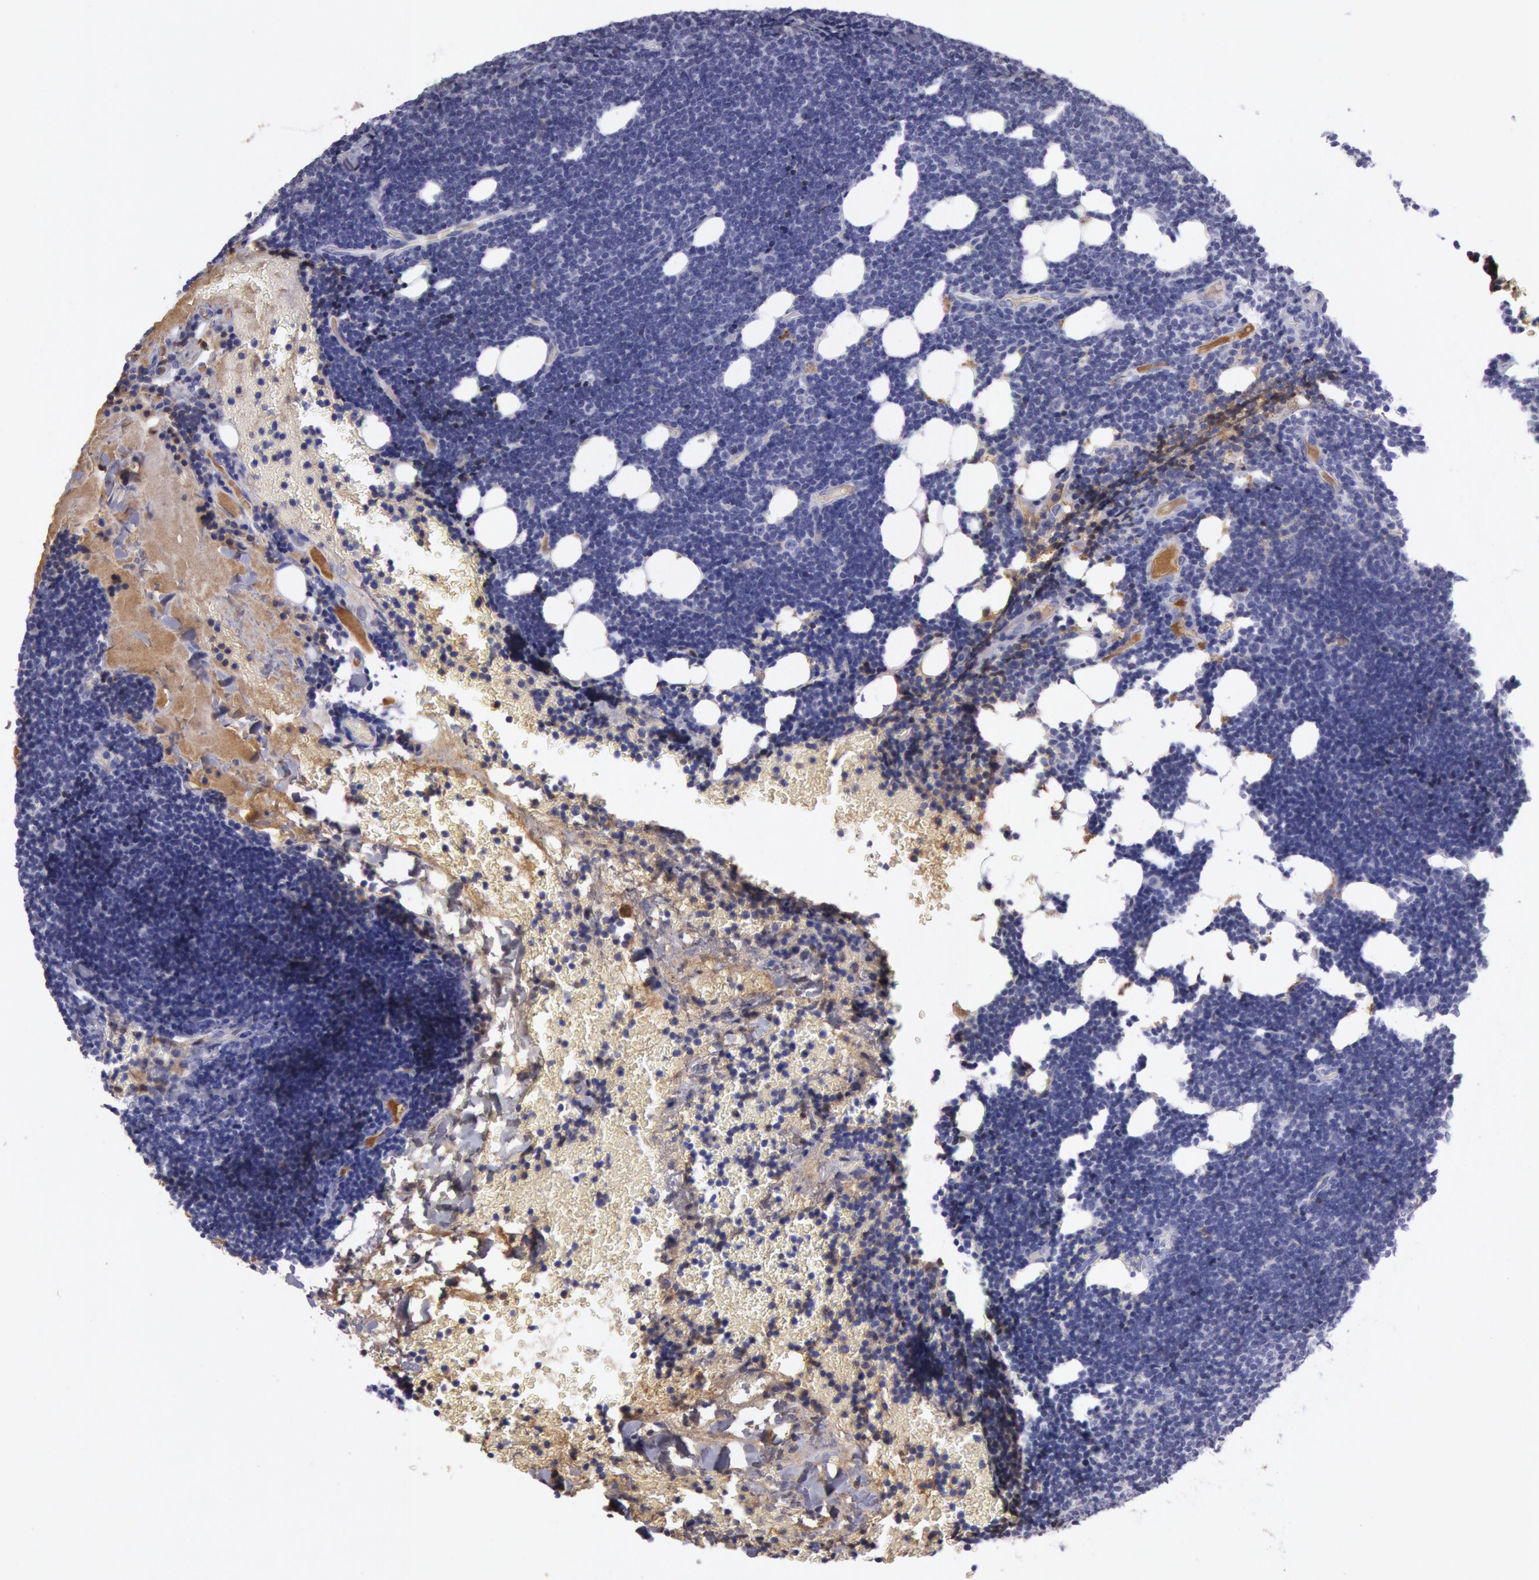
{"staining": {"intensity": "weak", "quantity": "<25%", "location": "cytoplasmic/membranous"}, "tissue": "lymphoma", "cell_type": "Tumor cells", "image_type": "cancer", "snomed": [{"axis": "morphology", "description": "Malignant lymphoma, non-Hodgkin's type, Low grade"}, {"axis": "topography", "description": "Lymph node"}], "caption": "Immunohistochemistry (IHC) of low-grade malignant lymphoma, non-Hodgkin's type reveals no expression in tumor cells.", "gene": "IGHG1", "patient": {"sex": "female", "age": 51}}